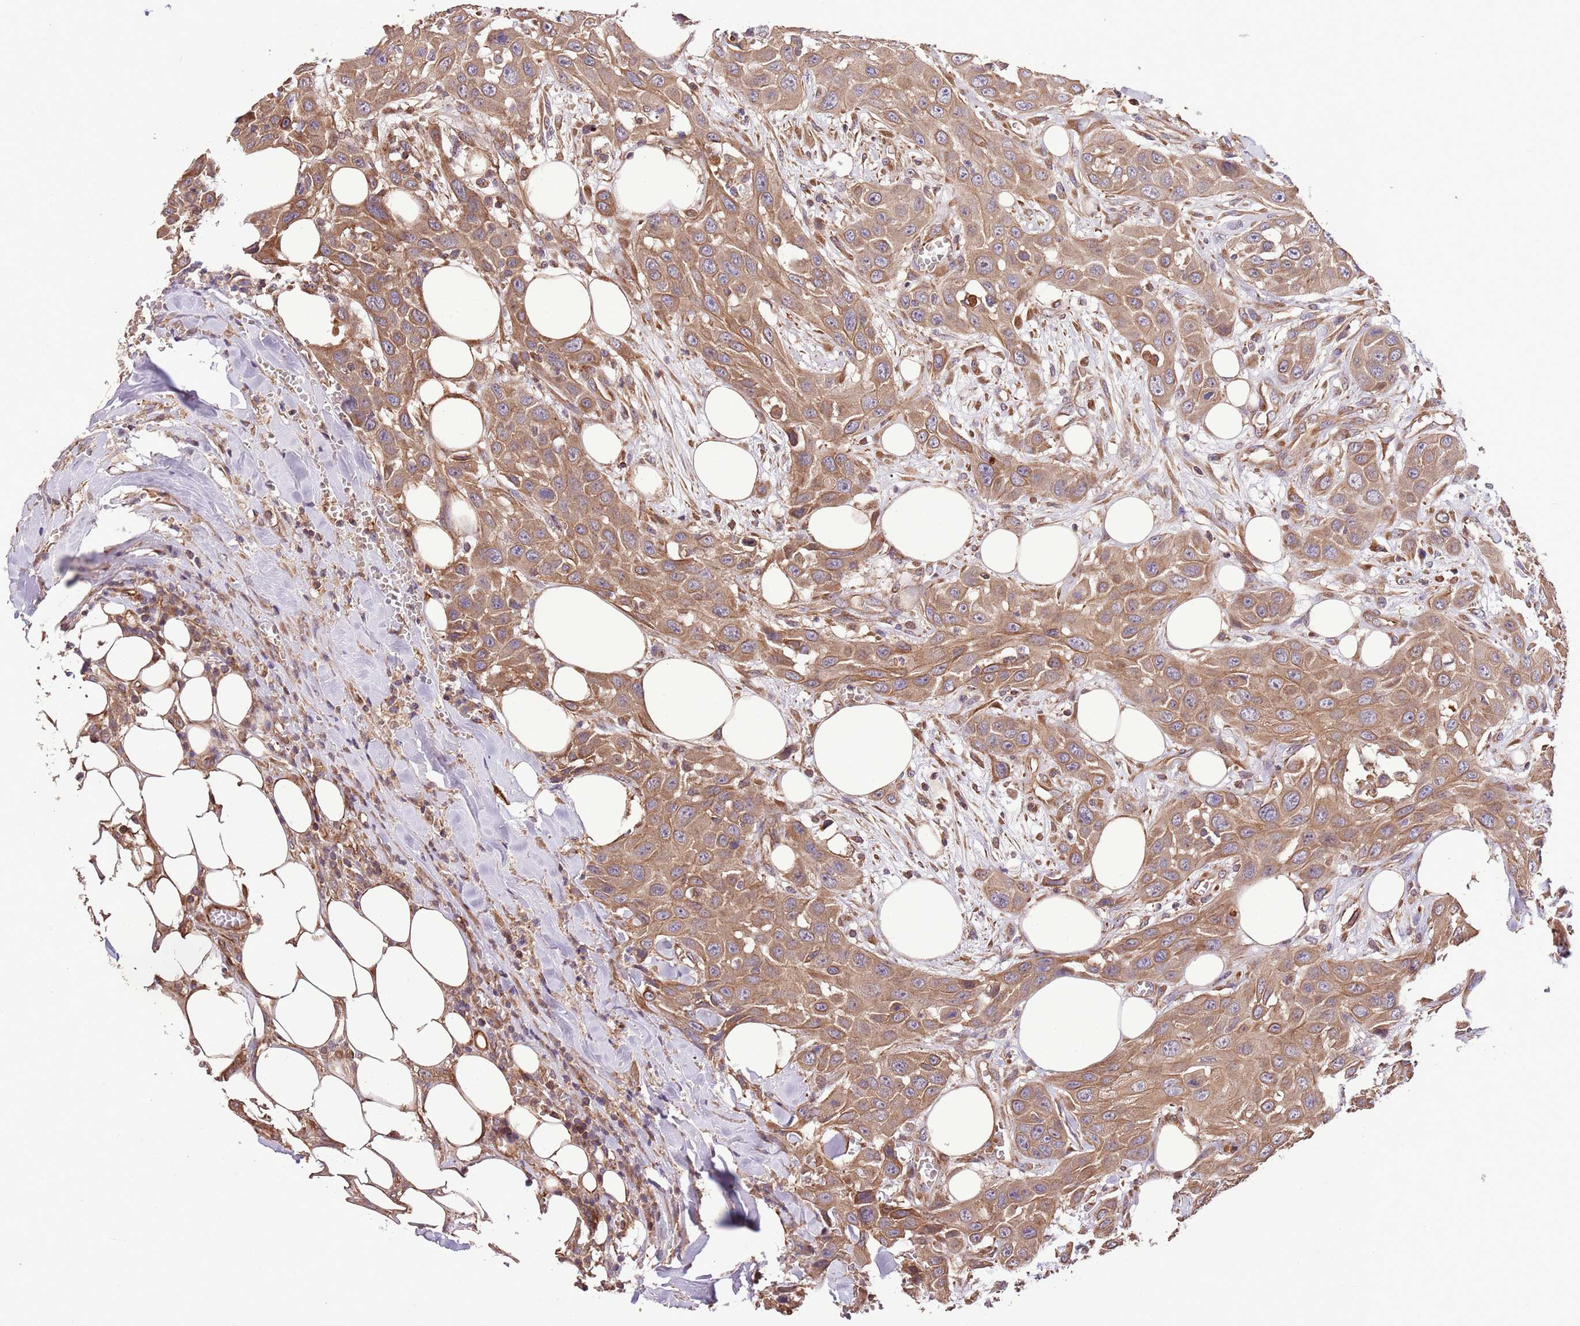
{"staining": {"intensity": "moderate", "quantity": ">75%", "location": "cytoplasmic/membranous"}, "tissue": "head and neck cancer", "cell_type": "Tumor cells", "image_type": "cancer", "snomed": [{"axis": "morphology", "description": "Squamous cell carcinoma, NOS"}, {"axis": "topography", "description": "Head-Neck"}], "caption": "Approximately >75% of tumor cells in head and neck cancer exhibit moderate cytoplasmic/membranous protein staining as visualized by brown immunohistochemical staining.", "gene": "FAM89B", "patient": {"sex": "male", "age": 81}}